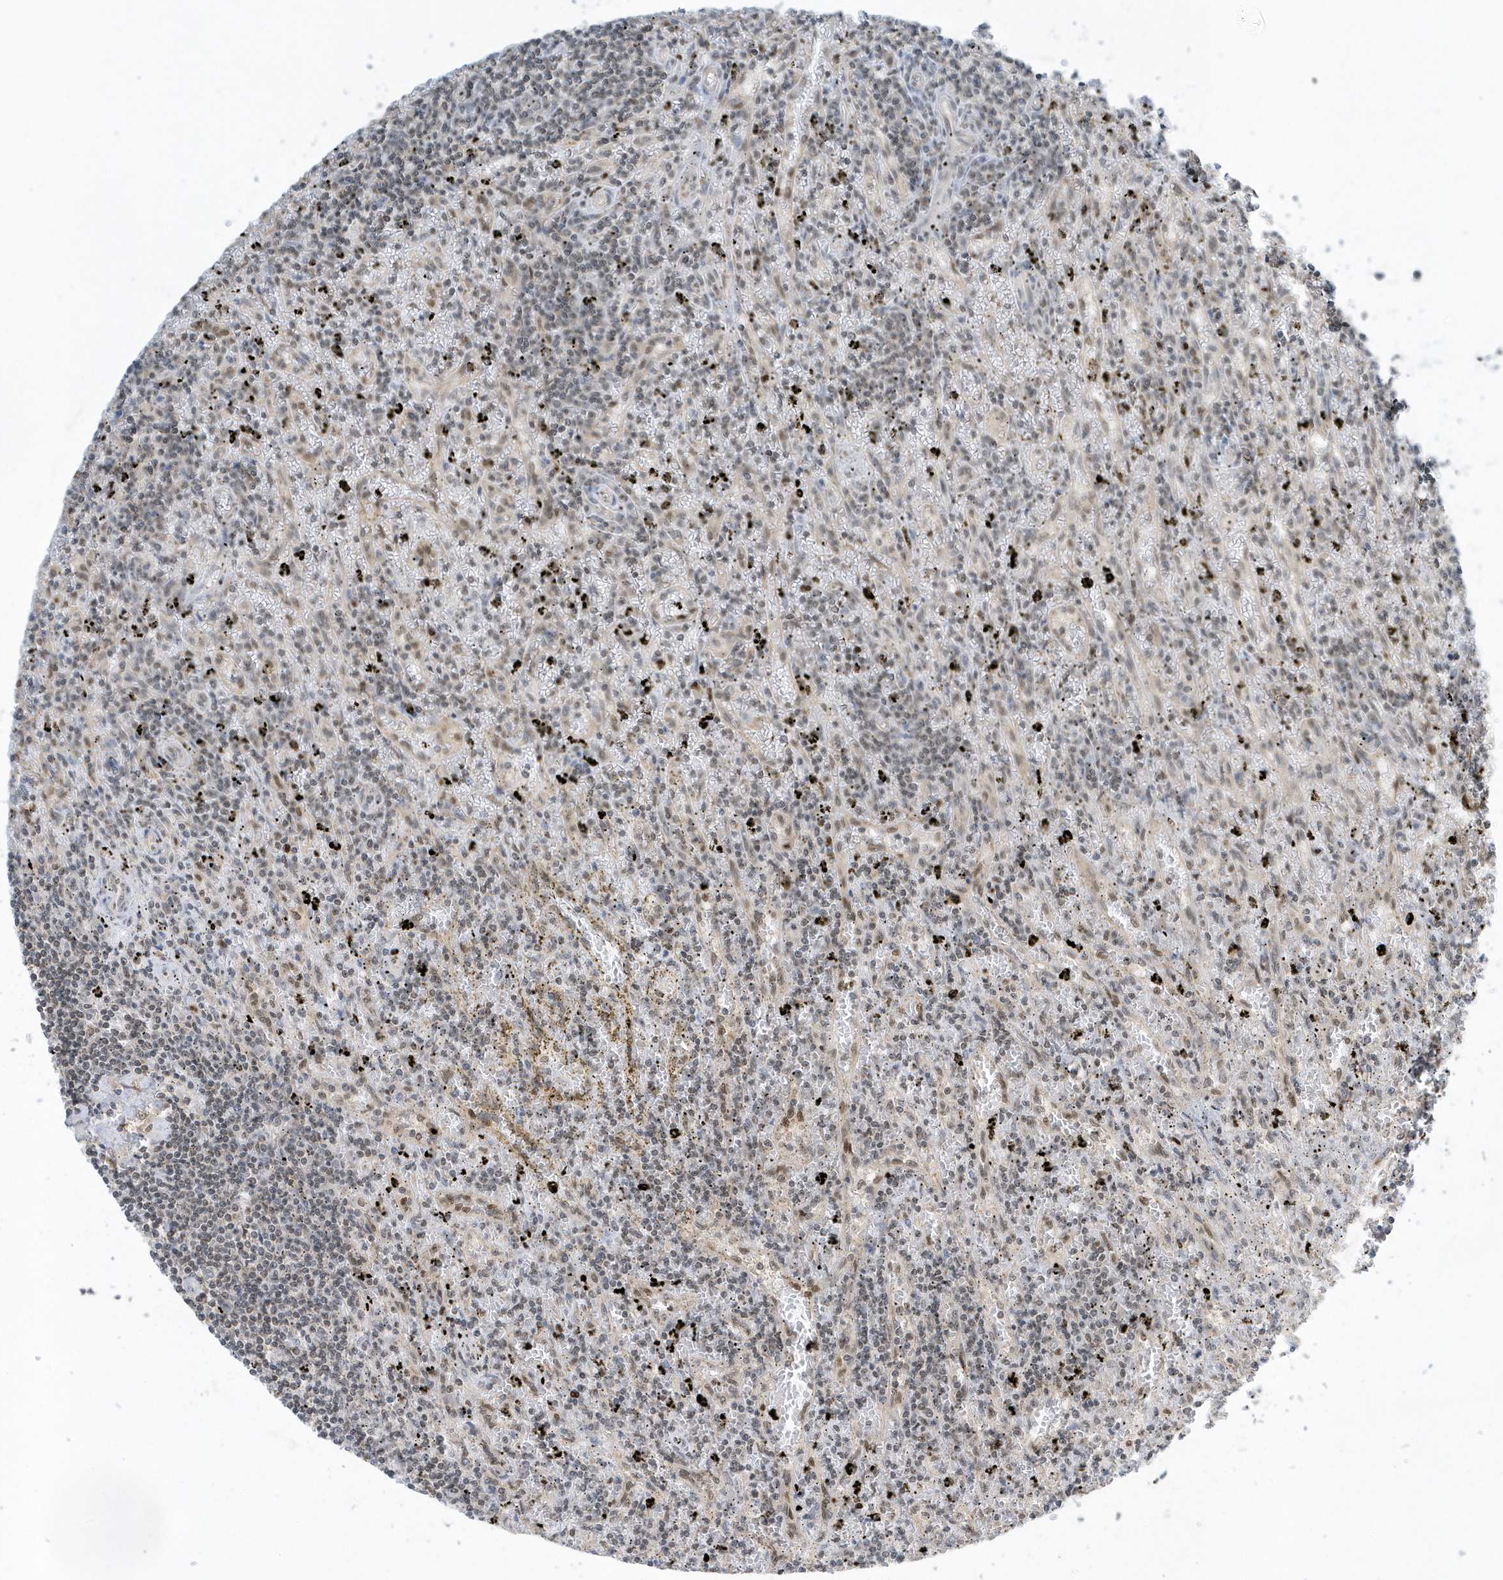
{"staining": {"intensity": "negative", "quantity": "none", "location": "none"}, "tissue": "lymphoma", "cell_type": "Tumor cells", "image_type": "cancer", "snomed": [{"axis": "morphology", "description": "Malignant lymphoma, non-Hodgkin's type, Low grade"}, {"axis": "topography", "description": "Spleen"}], "caption": "This image is of lymphoma stained with immunohistochemistry (IHC) to label a protein in brown with the nuclei are counter-stained blue. There is no staining in tumor cells.", "gene": "ZNF740", "patient": {"sex": "male", "age": 76}}